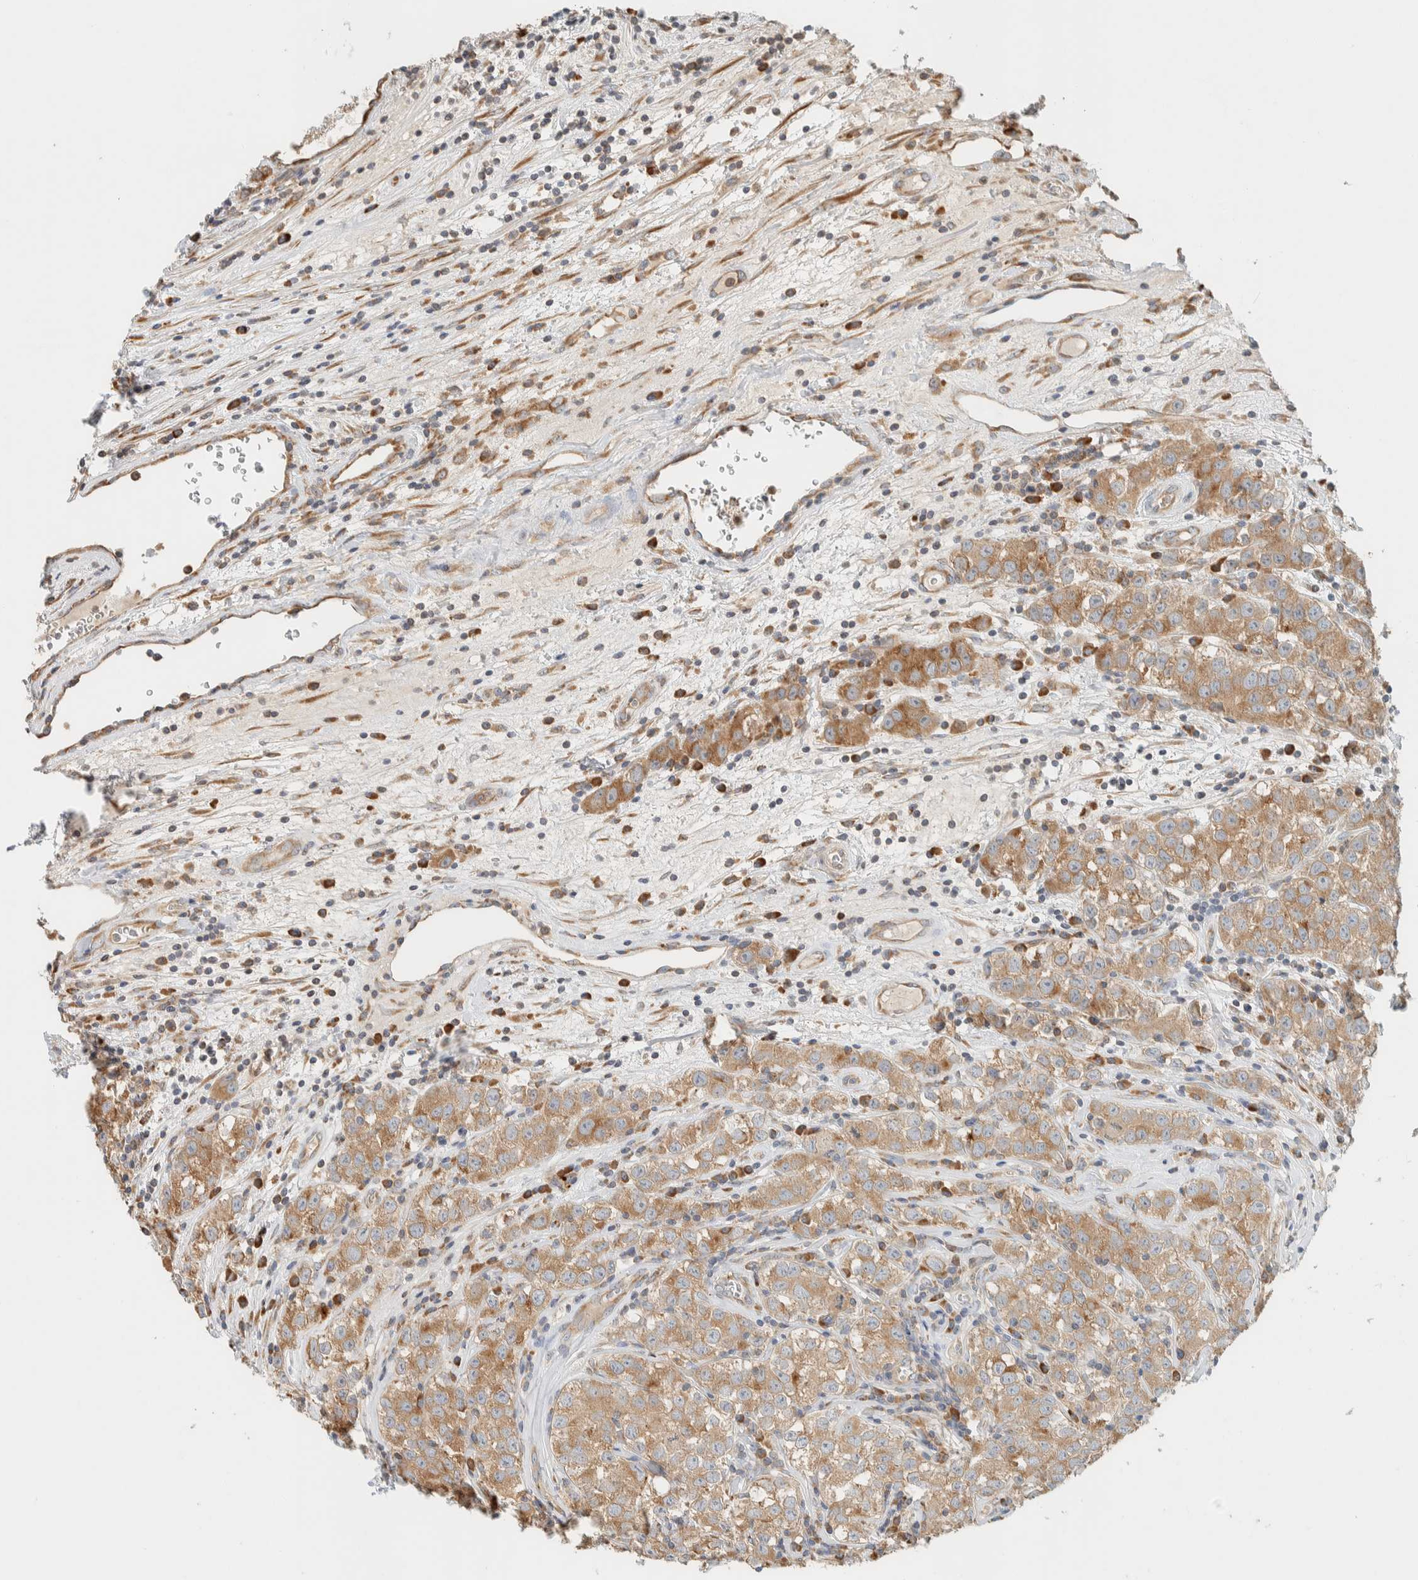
{"staining": {"intensity": "moderate", "quantity": ">75%", "location": "cytoplasmic/membranous"}, "tissue": "testis cancer", "cell_type": "Tumor cells", "image_type": "cancer", "snomed": [{"axis": "morphology", "description": "Seminoma, NOS"}, {"axis": "morphology", "description": "Carcinoma, Embryonal, NOS"}, {"axis": "topography", "description": "Testis"}], "caption": "Testis cancer (embryonal carcinoma) stained with a brown dye reveals moderate cytoplasmic/membranous positive expression in about >75% of tumor cells.", "gene": "RAB11FIP1", "patient": {"sex": "male", "age": 43}}